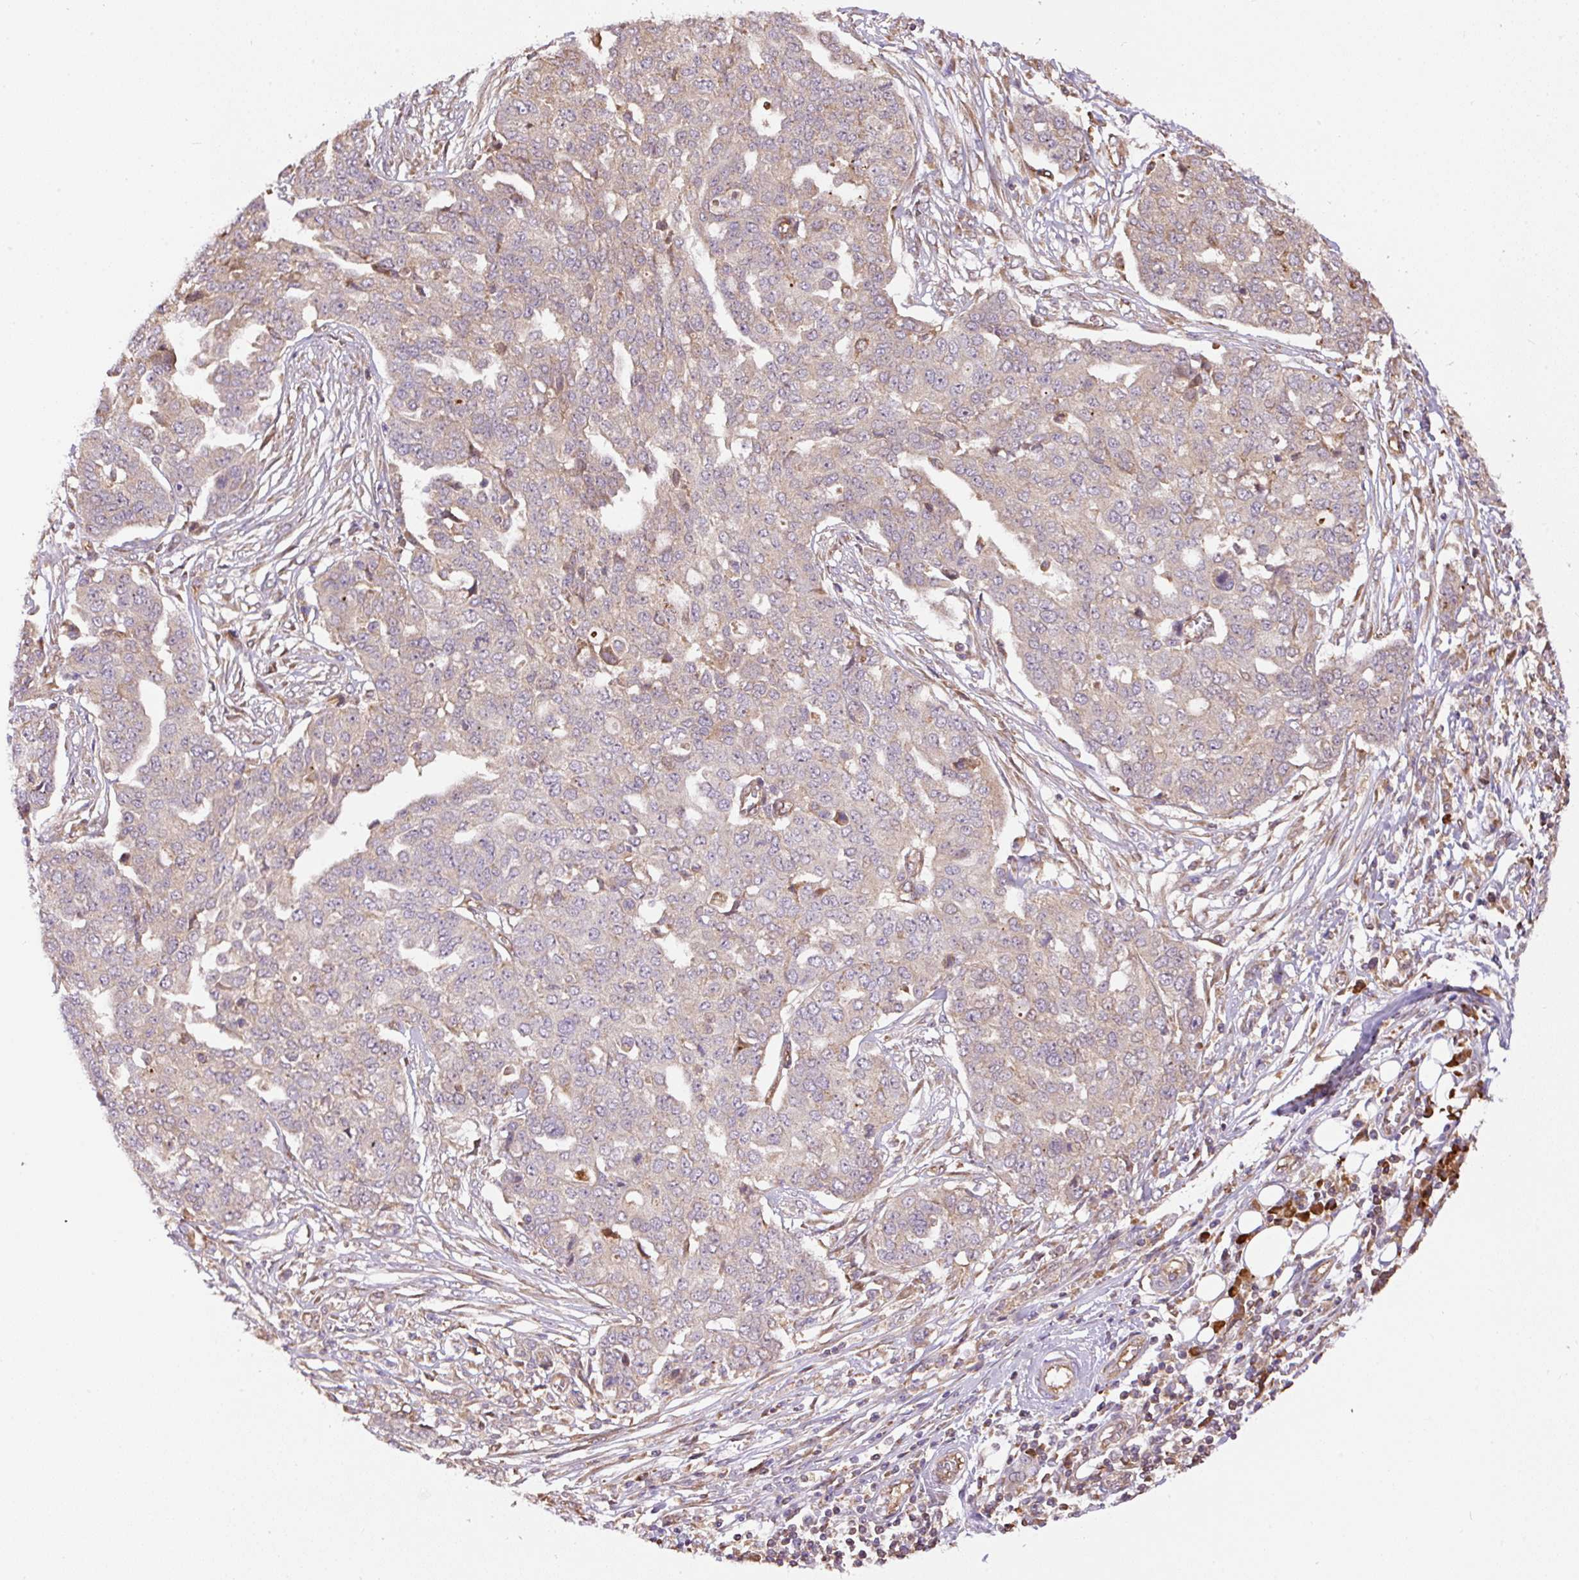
{"staining": {"intensity": "weak", "quantity": "<25%", "location": "cytoplasmic/membranous"}, "tissue": "ovarian cancer", "cell_type": "Tumor cells", "image_type": "cancer", "snomed": [{"axis": "morphology", "description": "Cystadenocarcinoma, serous, NOS"}, {"axis": "topography", "description": "Soft tissue"}, {"axis": "topography", "description": "Ovary"}], "caption": "High magnification brightfield microscopy of serous cystadenocarcinoma (ovarian) stained with DAB (3,3'-diaminobenzidine) (brown) and counterstained with hematoxylin (blue): tumor cells show no significant positivity.", "gene": "PPME1", "patient": {"sex": "female", "age": 57}}